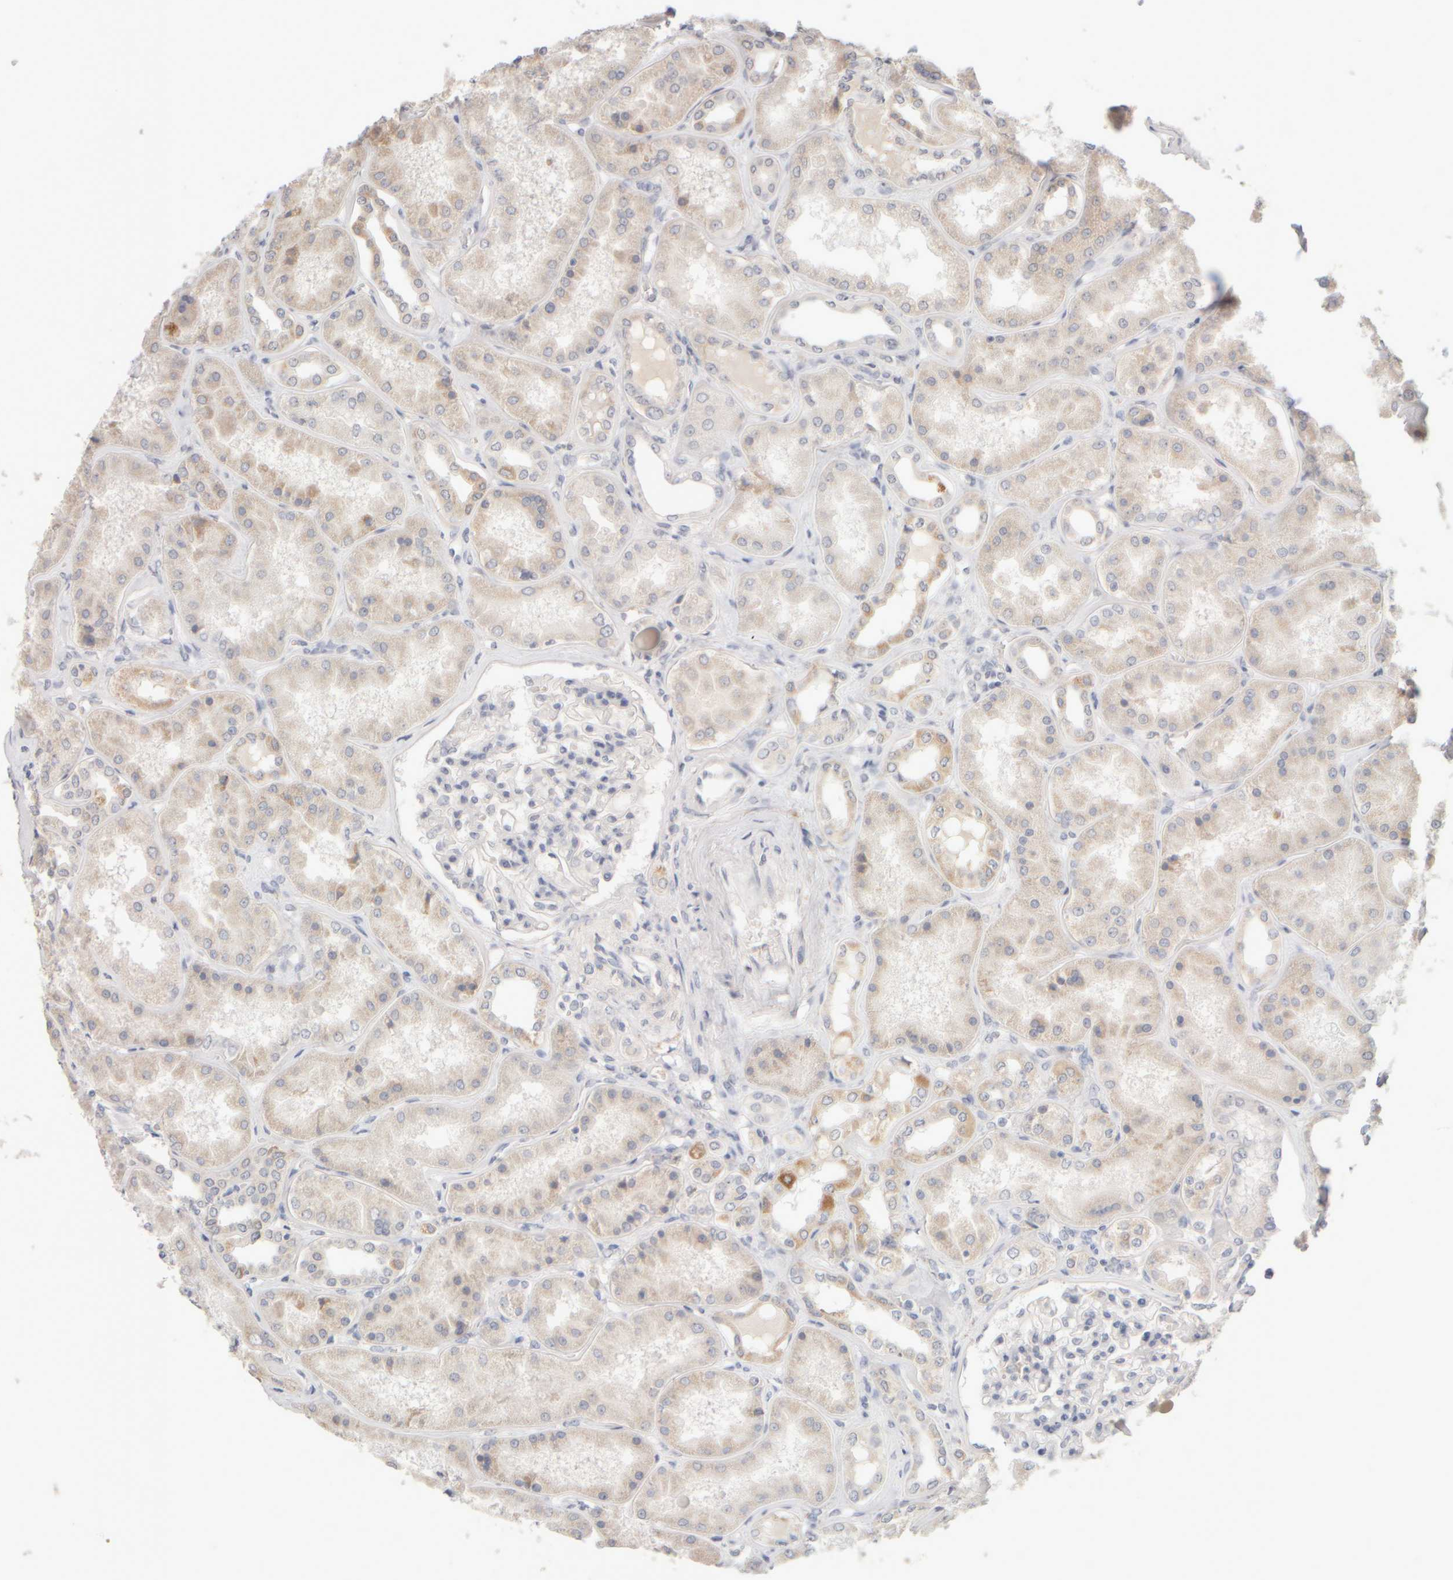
{"staining": {"intensity": "negative", "quantity": "none", "location": "none"}, "tissue": "kidney", "cell_type": "Cells in glomeruli", "image_type": "normal", "snomed": [{"axis": "morphology", "description": "Normal tissue, NOS"}, {"axis": "topography", "description": "Kidney"}], "caption": "Cells in glomeruli show no significant staining in benign kidney.", "gene": "ZNF112", "patient": {"sex": "female", "age": 56}}